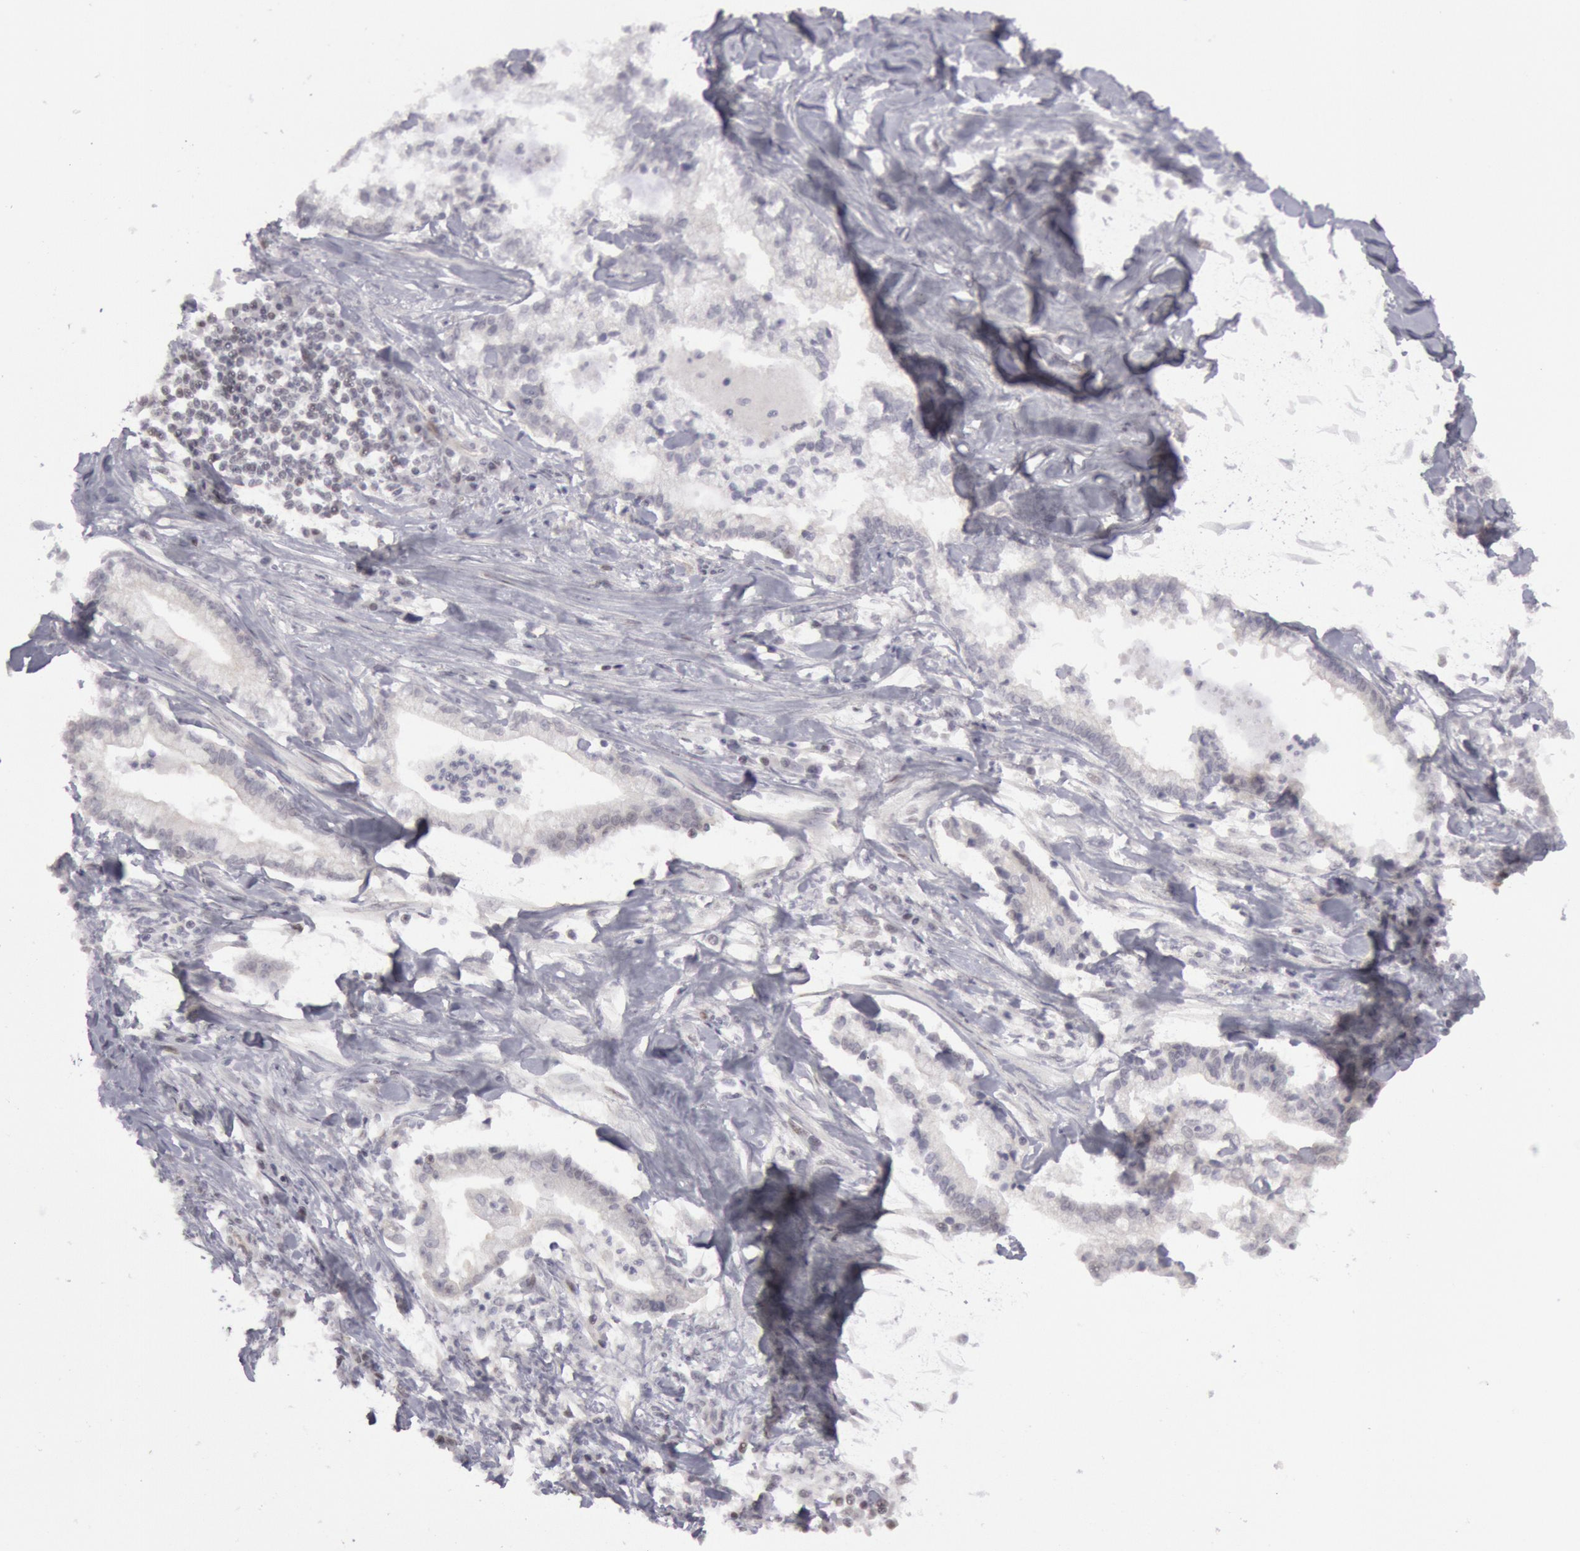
{"staining": {"intensity": "negative", "quantity": "none", "location": "none"}, "tissue": "liver cancer", "cell_type": "Tumor cells", "image_type": "cancer", "snomed": [{"axis": "morphology", "description": "Cholangiocarcinoma"}, {"axis": "topography", "description": "Liver"}], "caption": "Protein analysis of liver cancer demonstrates no significant staining in tumor cells.", "gene": "JOSD1", "patient": {"sex": "male", "age": 57}}